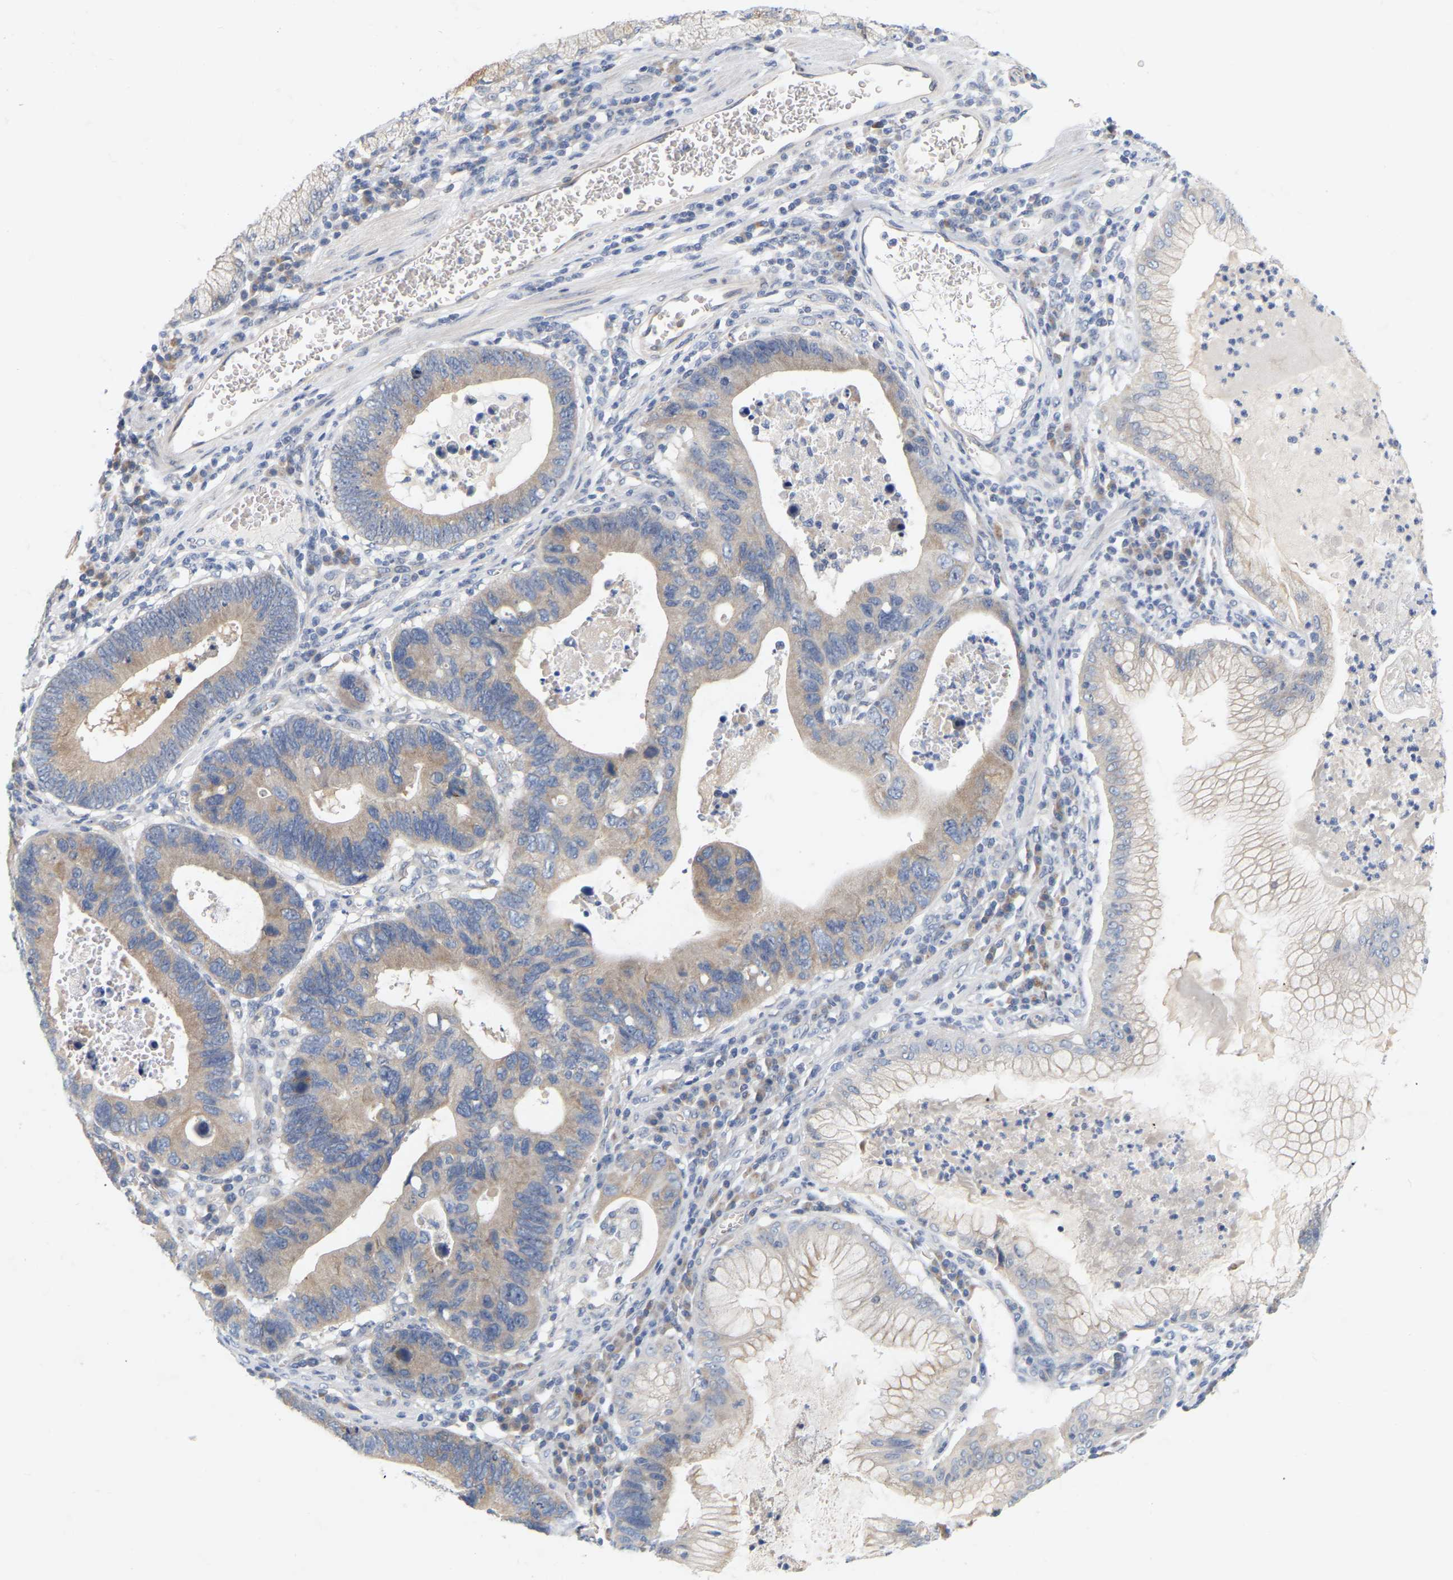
{"staining": {"intensity": "moderate", "quantity": ">75%", "location": "cytoplasmic/membranous"}, "tissue": "stomach cancer", "cell_type": "Tumor cells", "image_type": "cancer", "snomed": [{"axis": "morphology", "description": "Adenocarcinoma, NOS"}, {"axis": "topography", "description": "Stomach"}], "caption": "Stomach cancer (adenocarcinoma) was stained to show a protein in brown. There is medium levels of moderate cytoplasmic/membranous positivity in about >75% of tumor cells.", "gene": "MINDY4", "patient": {"sex": "male", "age": 59}}